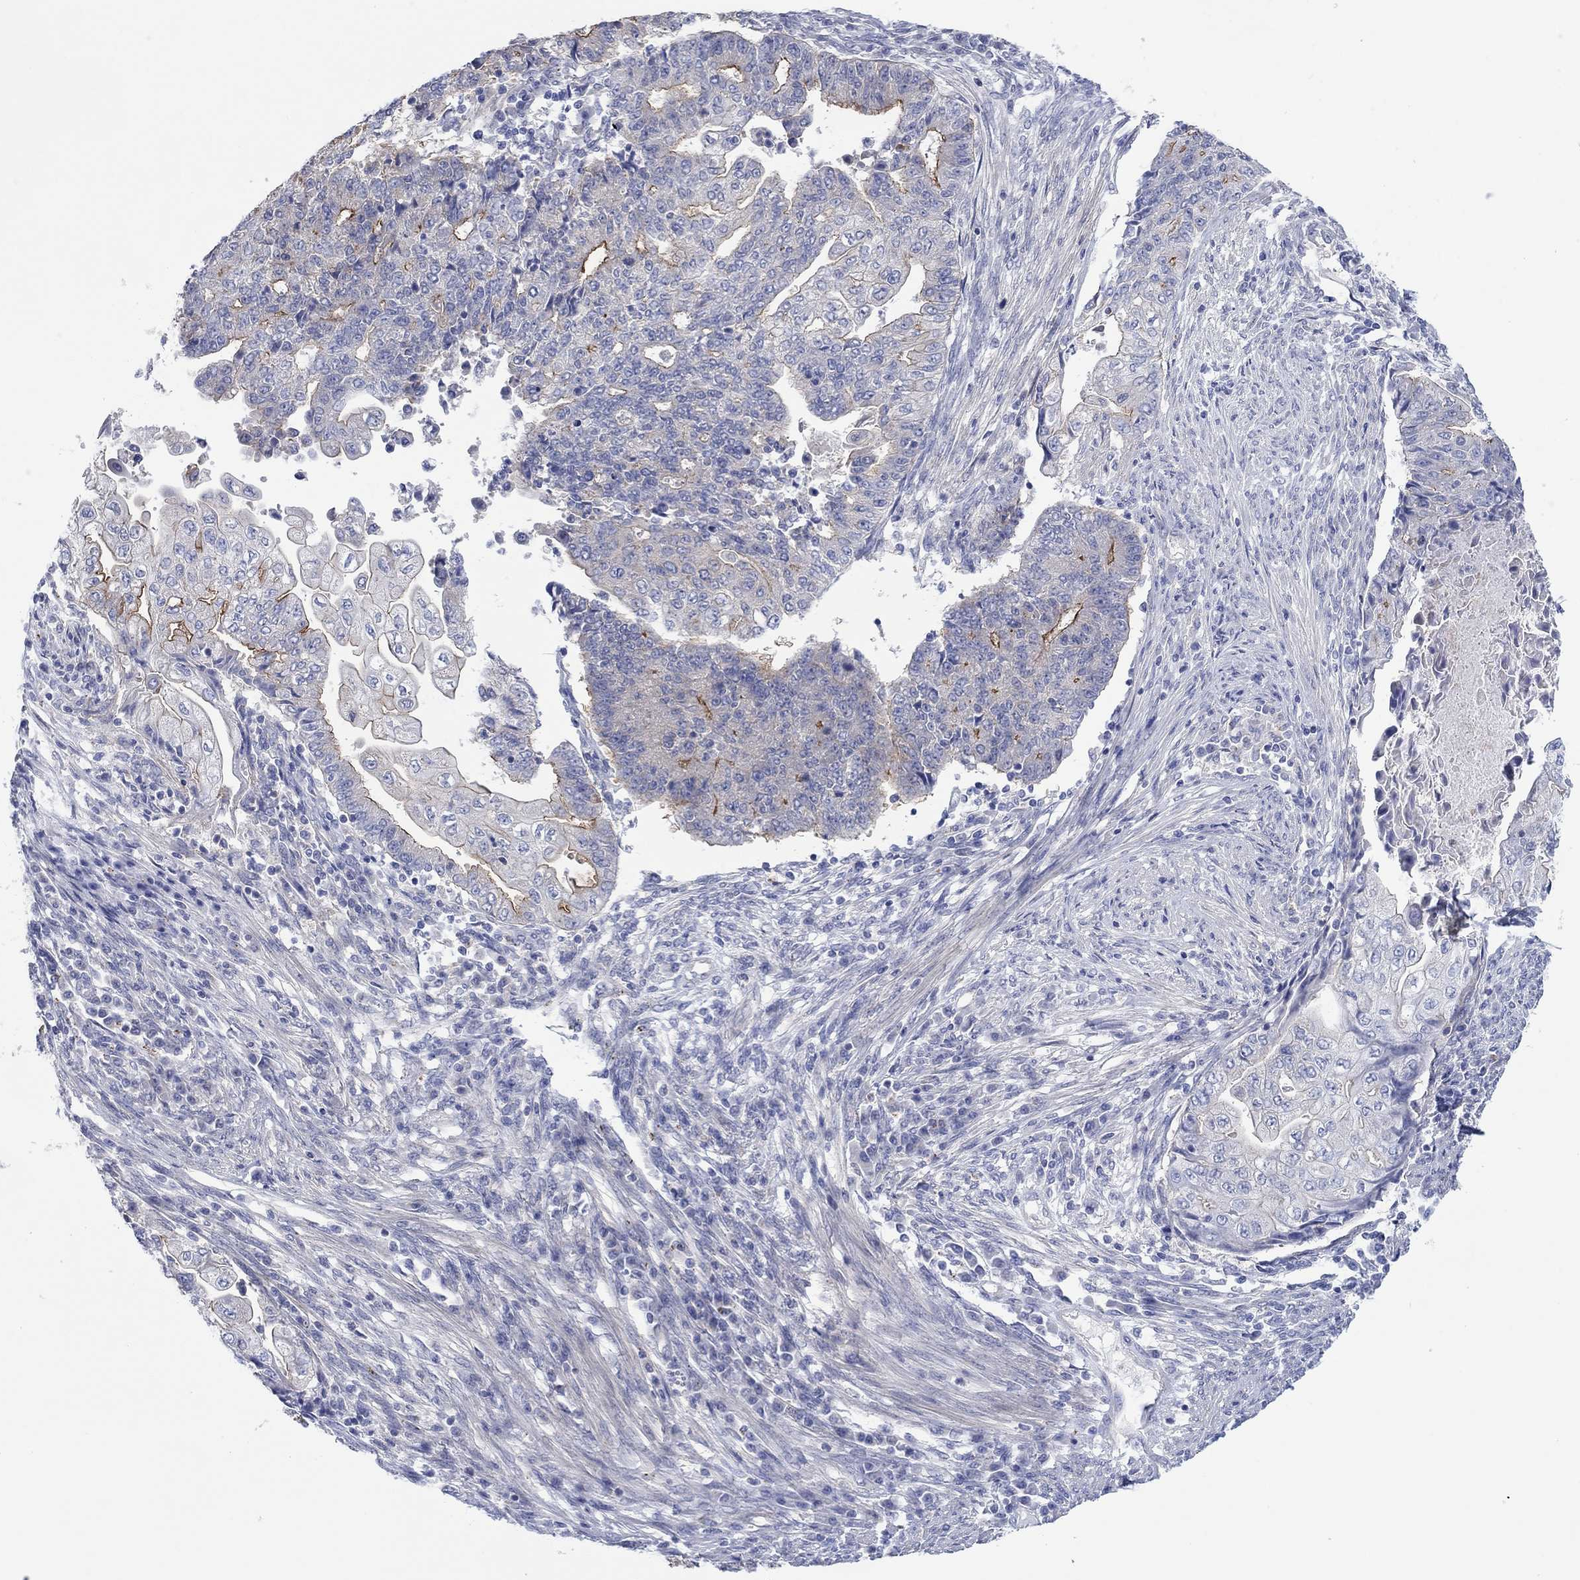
{"staining": {"intensity": "strong", "quantity": "<25%", "location": "cytoplasmic/membranous"}, "tissue": "endometrial cancer", "cell_type": "Tumor cells", "image_type": "cancer", "snomed": [{"axis": "morphology", "description": "Adenocarcinoma, NOS"}, {"axis": "topography", "description": "Uterus"}, {"axis": "topography", "description": "Endometrium"}], "caption": "Immunohistochemical staining of human adenocarcinoma (endometrial) demonstrates strong cytoplasmic/membranous protein staining in about <25% of tumor cells.", "gene": "TPRN", "patient": {"sex": "female", "age": 54}}